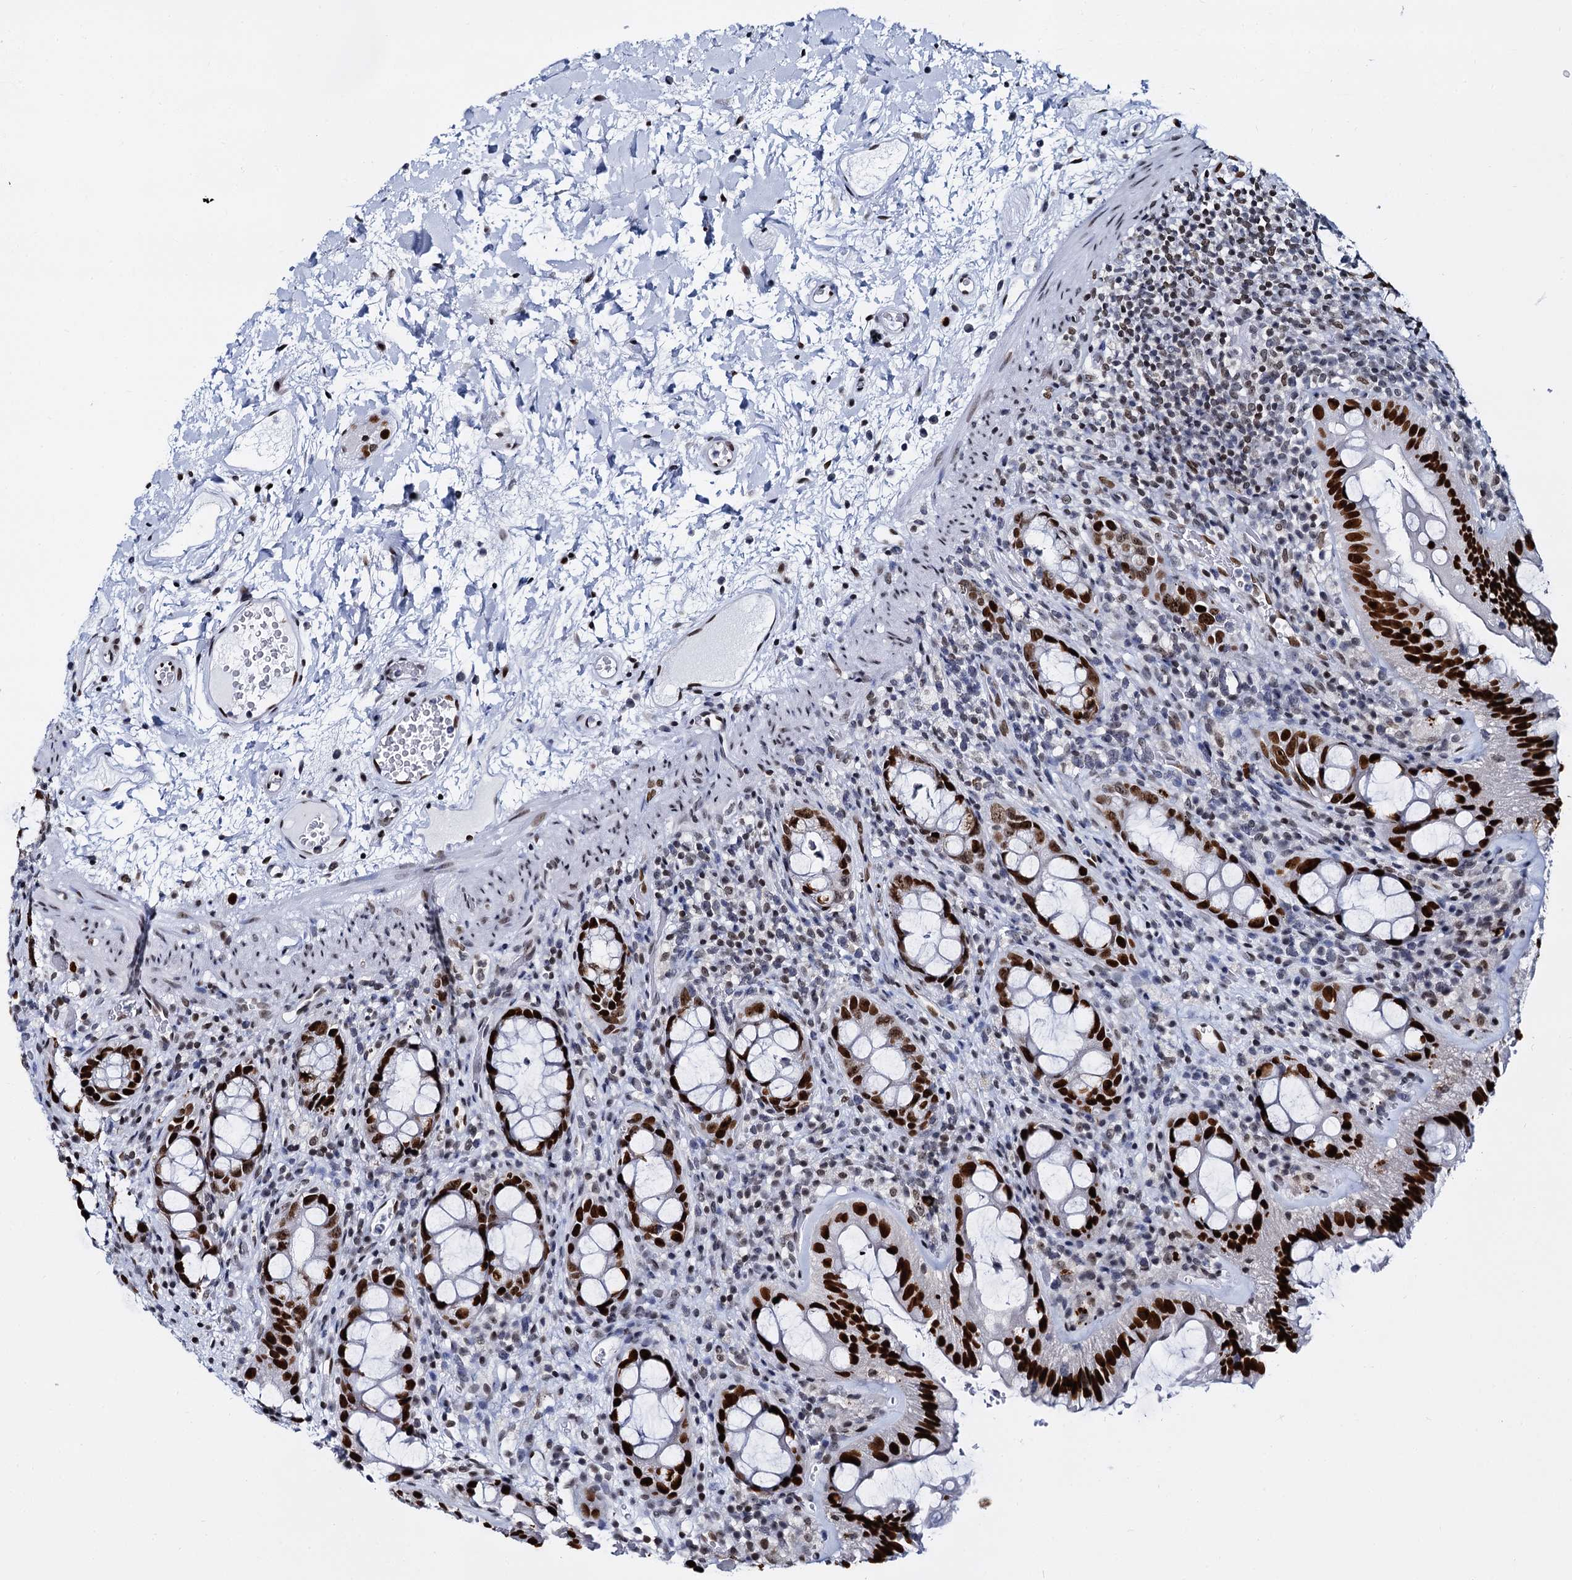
{"staining": {"intensity": "strong", "quantity": ">75%", "location": "nuclear"}, "tissue": "rectum", "cell_type": "Glandular cells", "image_type": "normal", "snomed": [{"axis": "morphology", "description": "Normal tissue, NOS"}, {"axis": "topography", "description": "Rectum"}], "caption": "A micrograph of rectum stained for a protein displays strong nuclear brown staining in glandular cells. The staining is performed using DAB brown chromogen to label protein expression. The nuclei are counter-stained blue using hematoxylin.", "gene": "CMAS", "patient": {"sex": "female", "age": 57}}